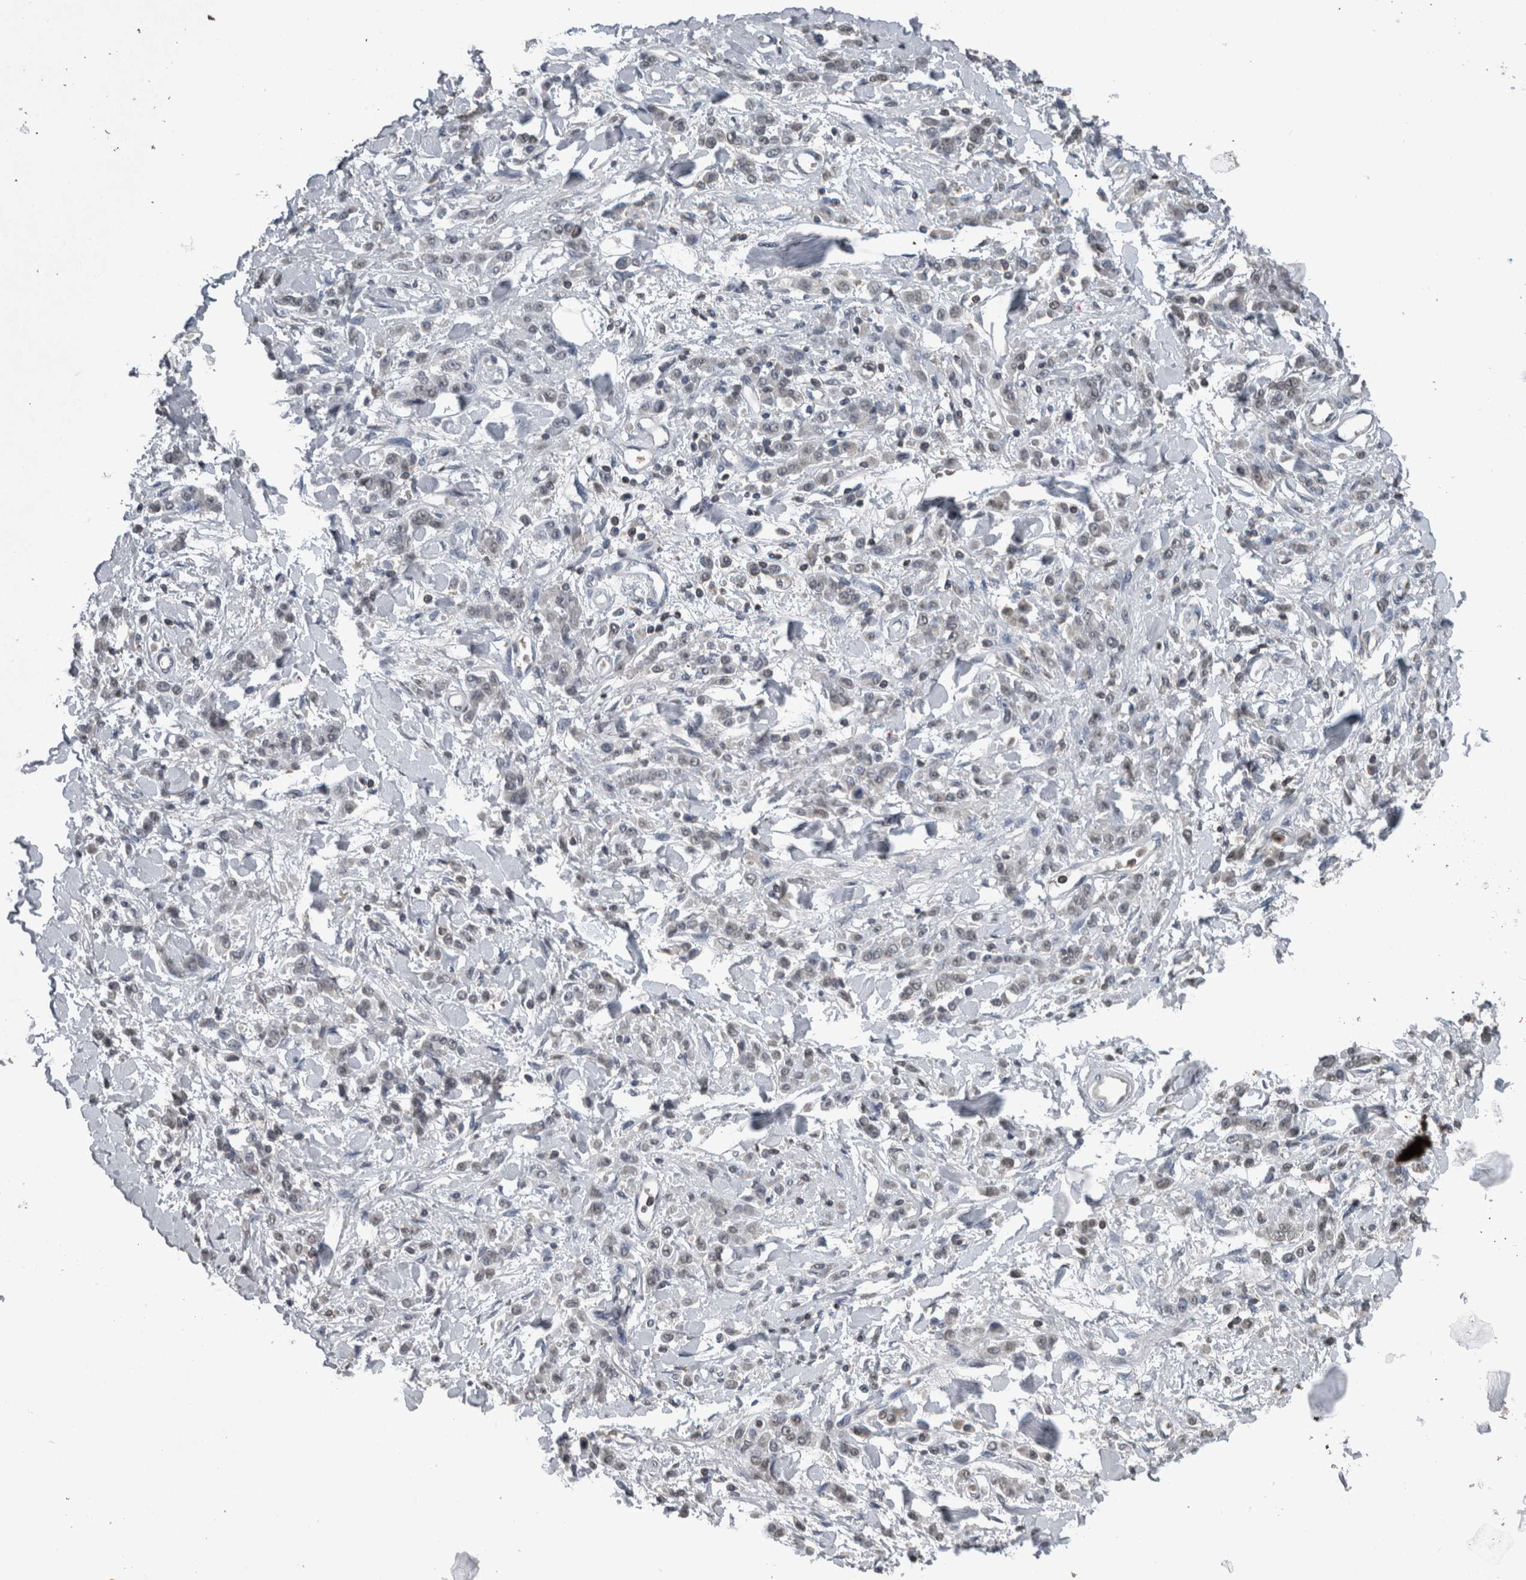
{"staining": {"intensity": "negative", "quantity": "none", "location": "none"}, "tissue": "stomach cancer", "cell_type": "Tumor cells", "image_type": "cancer", "snomed": [{"axis": "morphology", "description": "Normal tissue, NOS"}, {"axis": "morphology", "description": "Adenocarcinoma, NOS"}, {"axis": "topography", "description": "Stomach"}], "caption": "High power microscopy photomicrograph of an immunohistochemistry image of adenocarcinoma (stomach), revealing no significant staining in tumor cells. (Brightfield microscopy of DAB (3,3'-diaminobenzidine) IHC at high magnification).", "gene": "MAFF", "patient": {"sex": "male", "age": 82}}